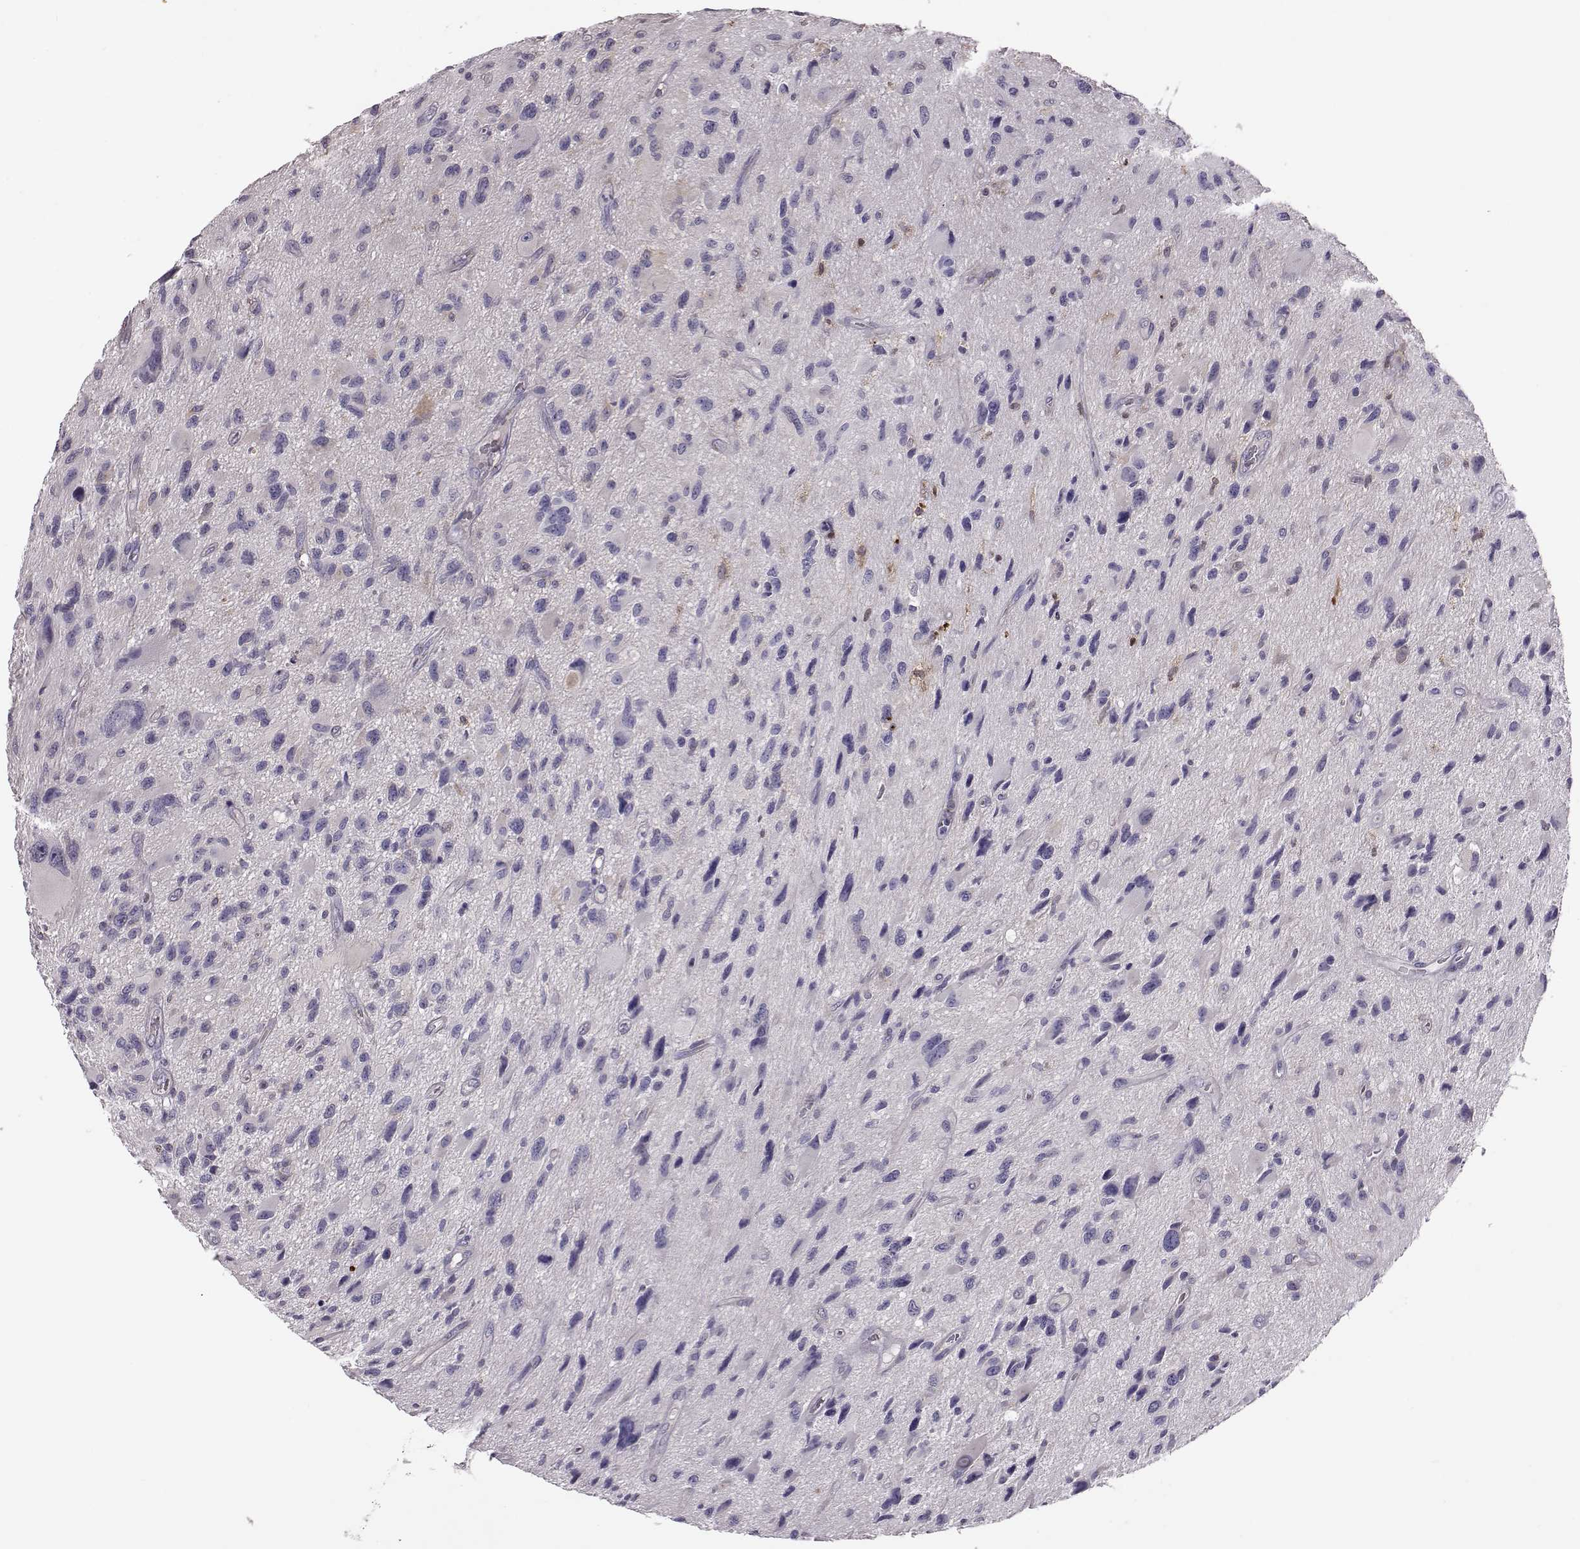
{"staining": {"intensity": "negative", "quantity": "none", "location": "none"}, "tissue": "glioma", "cell_type": "Tumor cells", "image_type": "cancer", "snomed": [{"axis": "morphology", "description": "Glioma, malignant, NOS"}, {"axis": "morphology", "description": "Glioma, malignant, High grade"}, {"axis": "topography", "description": "Brain"}], "caption": "This is an immunohistochemistry (IHC) image of human malignant glioma (high-grade). There is no positivity in tumor cells.", "gene": "ADGRG5", "patient": {"sex": "female", "age": 71}}